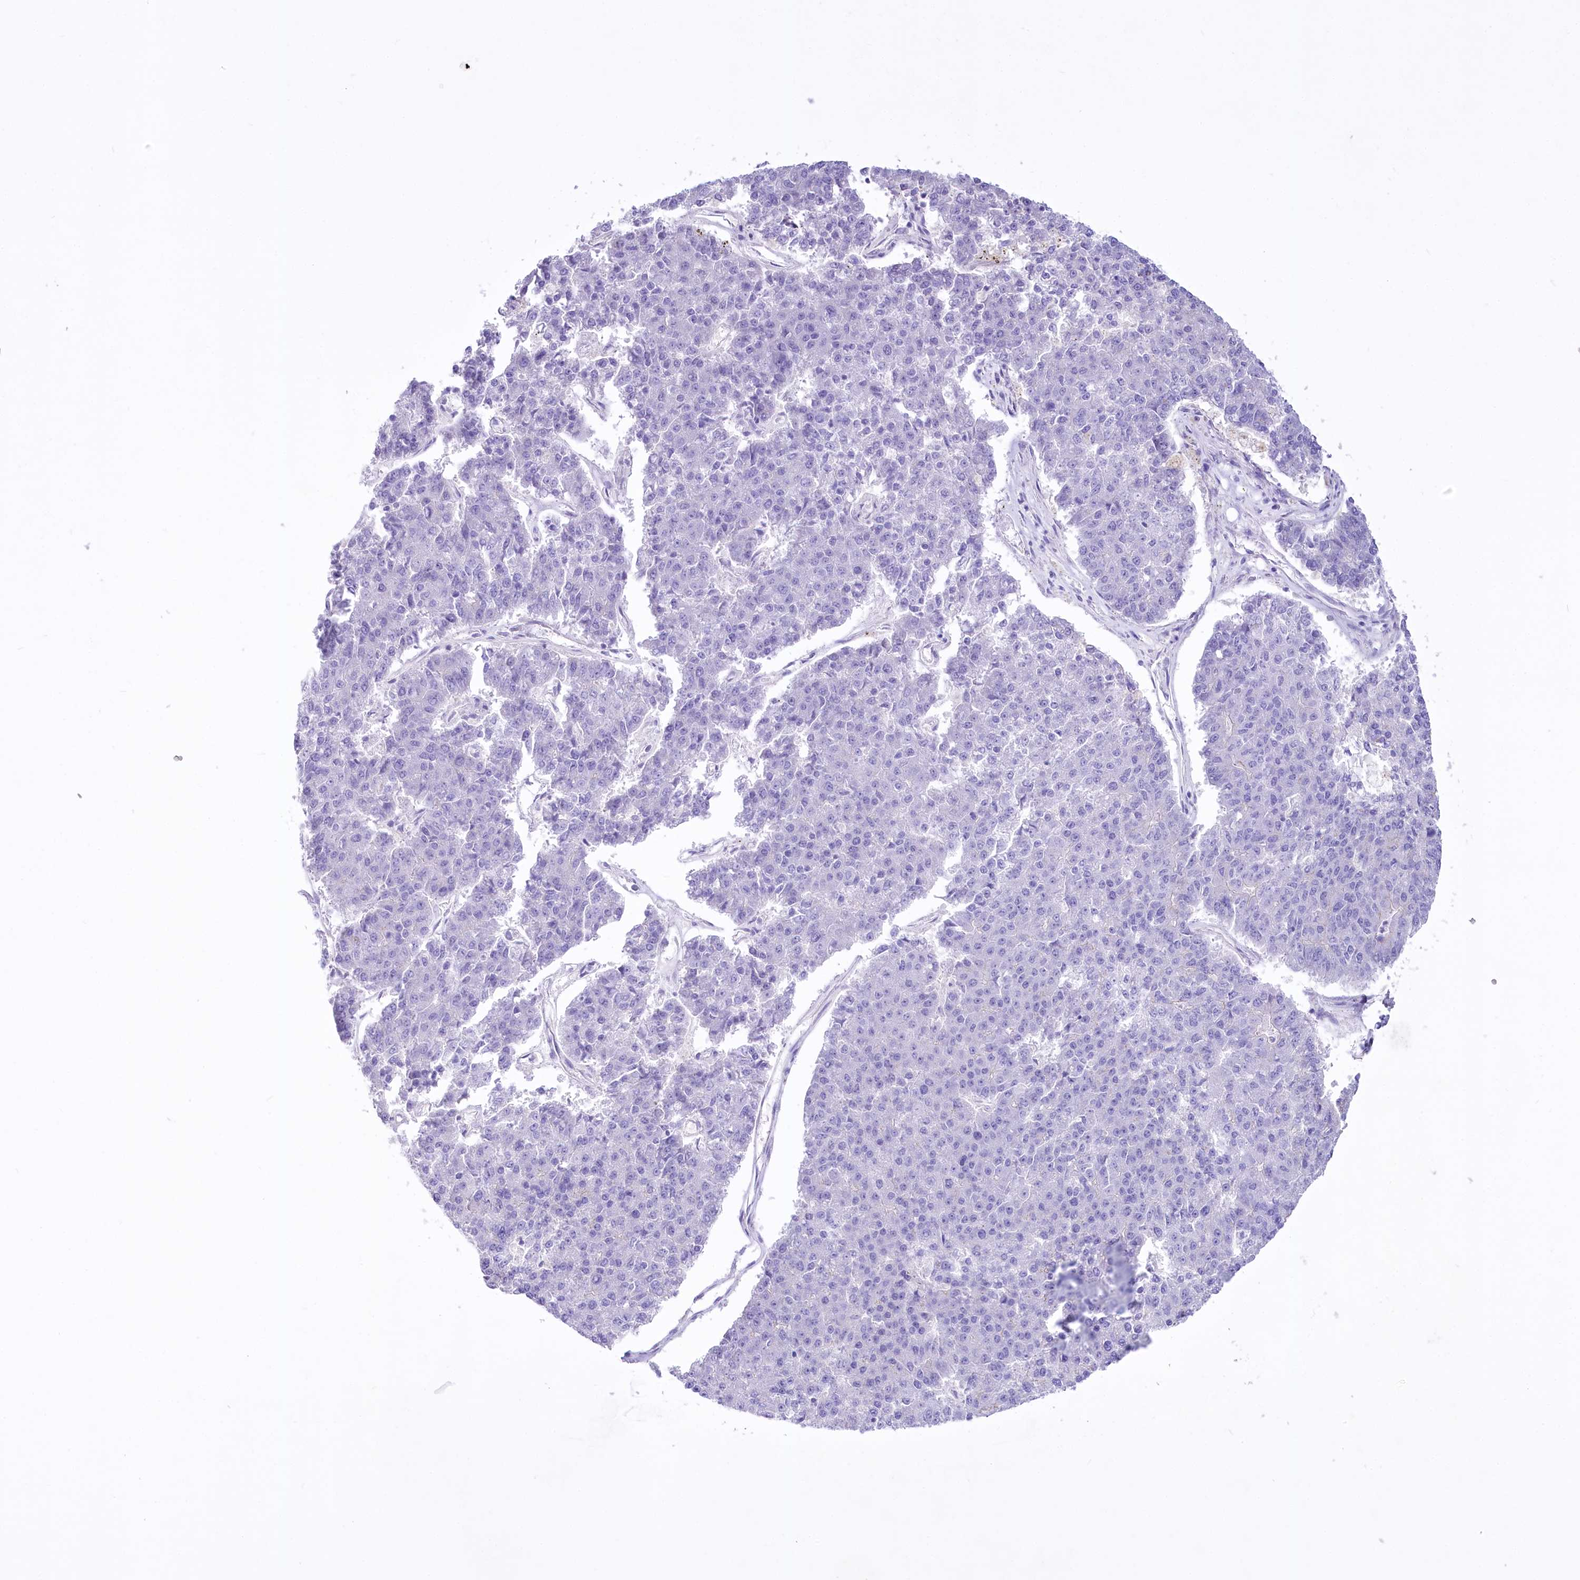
{"staining": {"intensity": "negative", "quantity": "none", "location": "none"}, "tissue": "pancreatic cancer", "cell_type": "Tumor cells", "image_type": "cancer", "snomed": [{"axis": "morphology", "description": "Adenocarcinoma, NOS"}, {"axis": "topography", "description": "Pancreas"}], "caption": "Pancreatic adenocarcinoma was stained to show a protein in brown. There is no significant staining in tumor cells.", "gene": "LRRC34", "patient": {"sex": "male", "age": 50}}